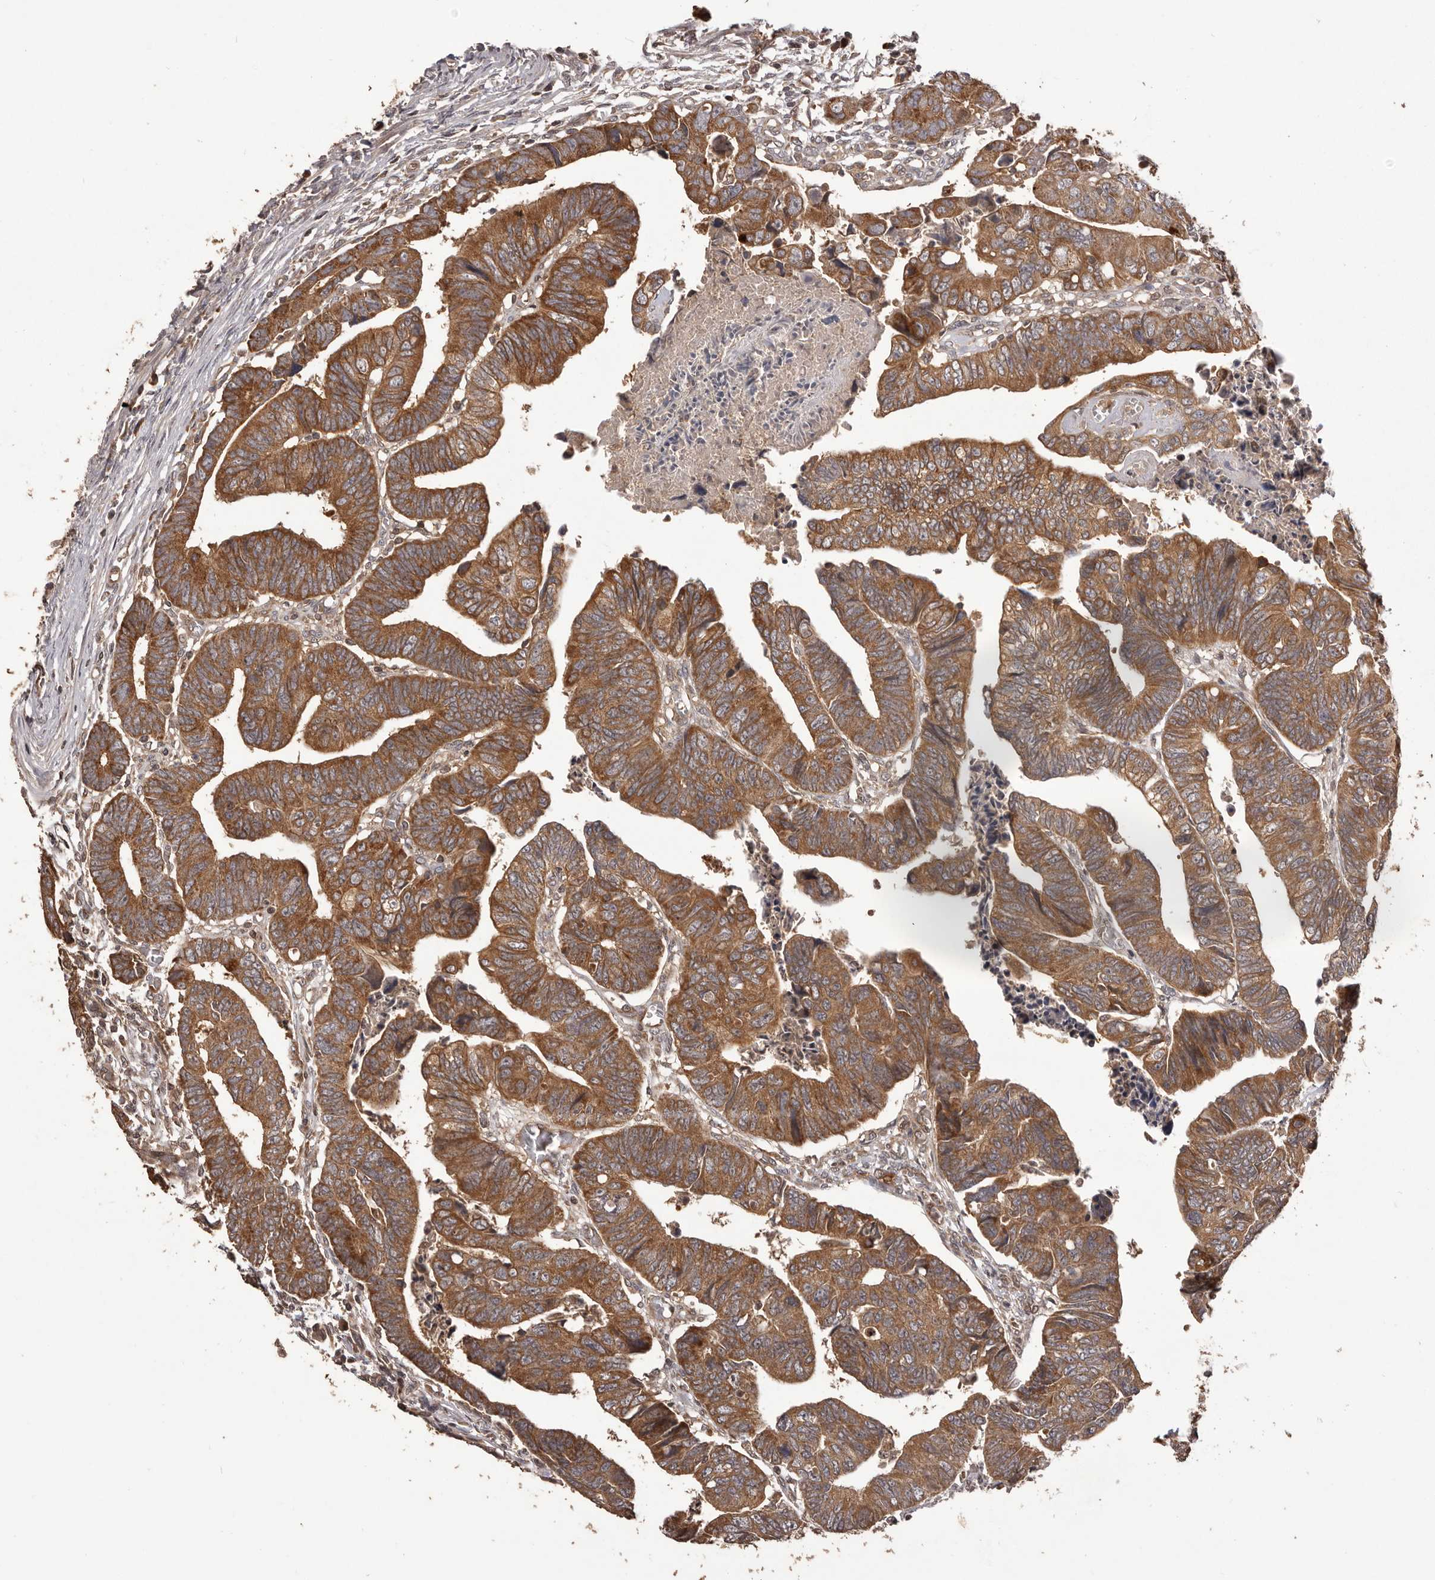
{"staining": {"intensity": "strong", "quantity": ">75%", "location": "cytoplasmic/membranous"}, "tissue": "colorectal cancer", "cell_type": "Tumor cells", "image_type": "cancer", "snomed": [{"axis": "morphology", "description": "Adenocarcinoma, NOS"}, {"axis": "topography", "description": "Rectum"}], "caption": "Protein analysis of colorectal adenocarcinoma tissue shows strong cytoplasmic/membranous expression in about >75% of tumor cells. (IHC, brightfield microscopy, high magnification).", "gene": "QRSL1", "patient": {"sex": "female", "age": 65}}